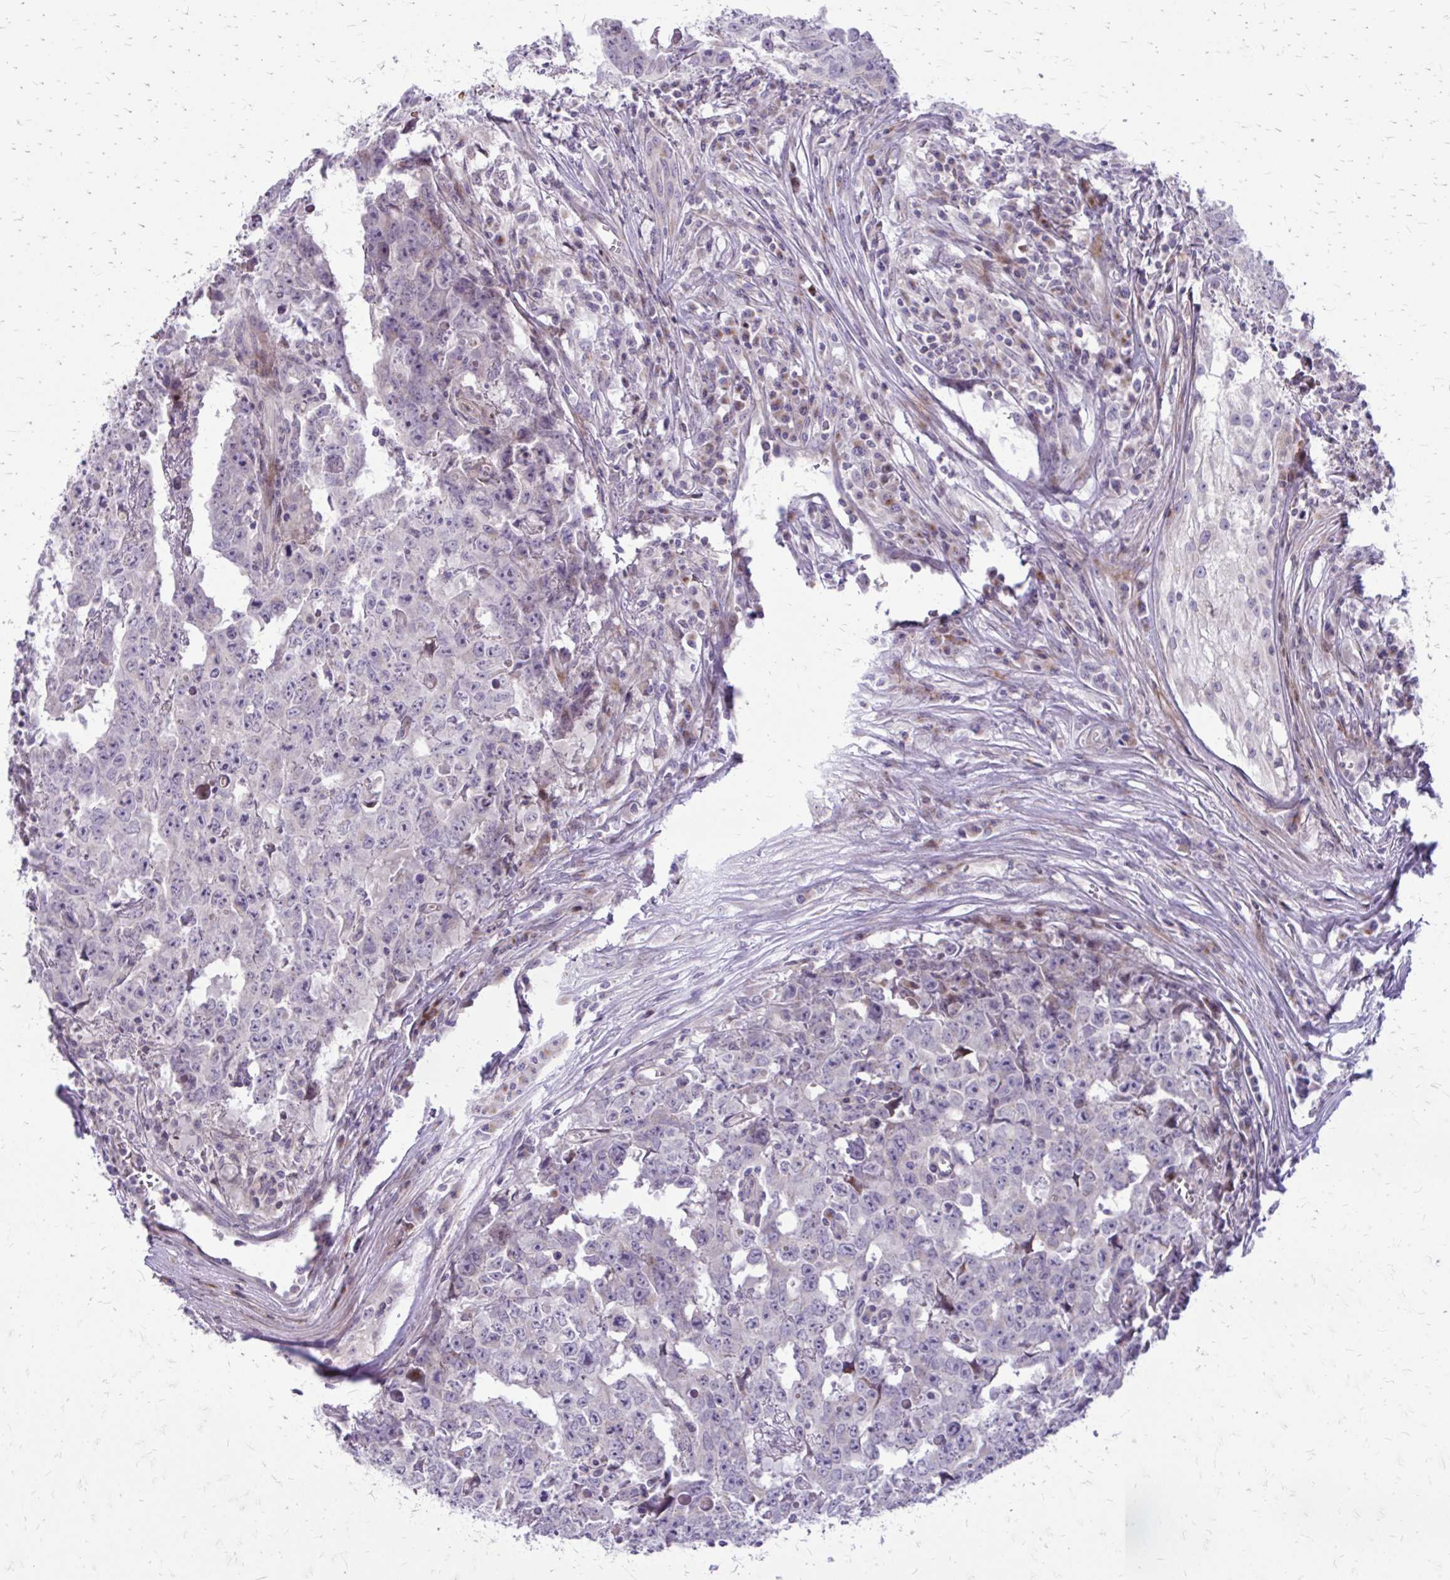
{"staining": {"intensity": "negative", "quantity": "none", "location": "none"}, "tissue": "testis cancer", "cell_type": "Tumor cells", "image_type": "cancer", "snomed": [{"axis": "morphology", "description": "Carcinoma, Embryonal, NOS"}, {"axis": "topography", "description": "Testis"}], "caption": "This is an immunohistochemistry (IHC) micrograph of testis cancer. There is no expression in tumor cells.", "gene": "FUNDC2", "patient": {"sex": "male", "age": 22}}